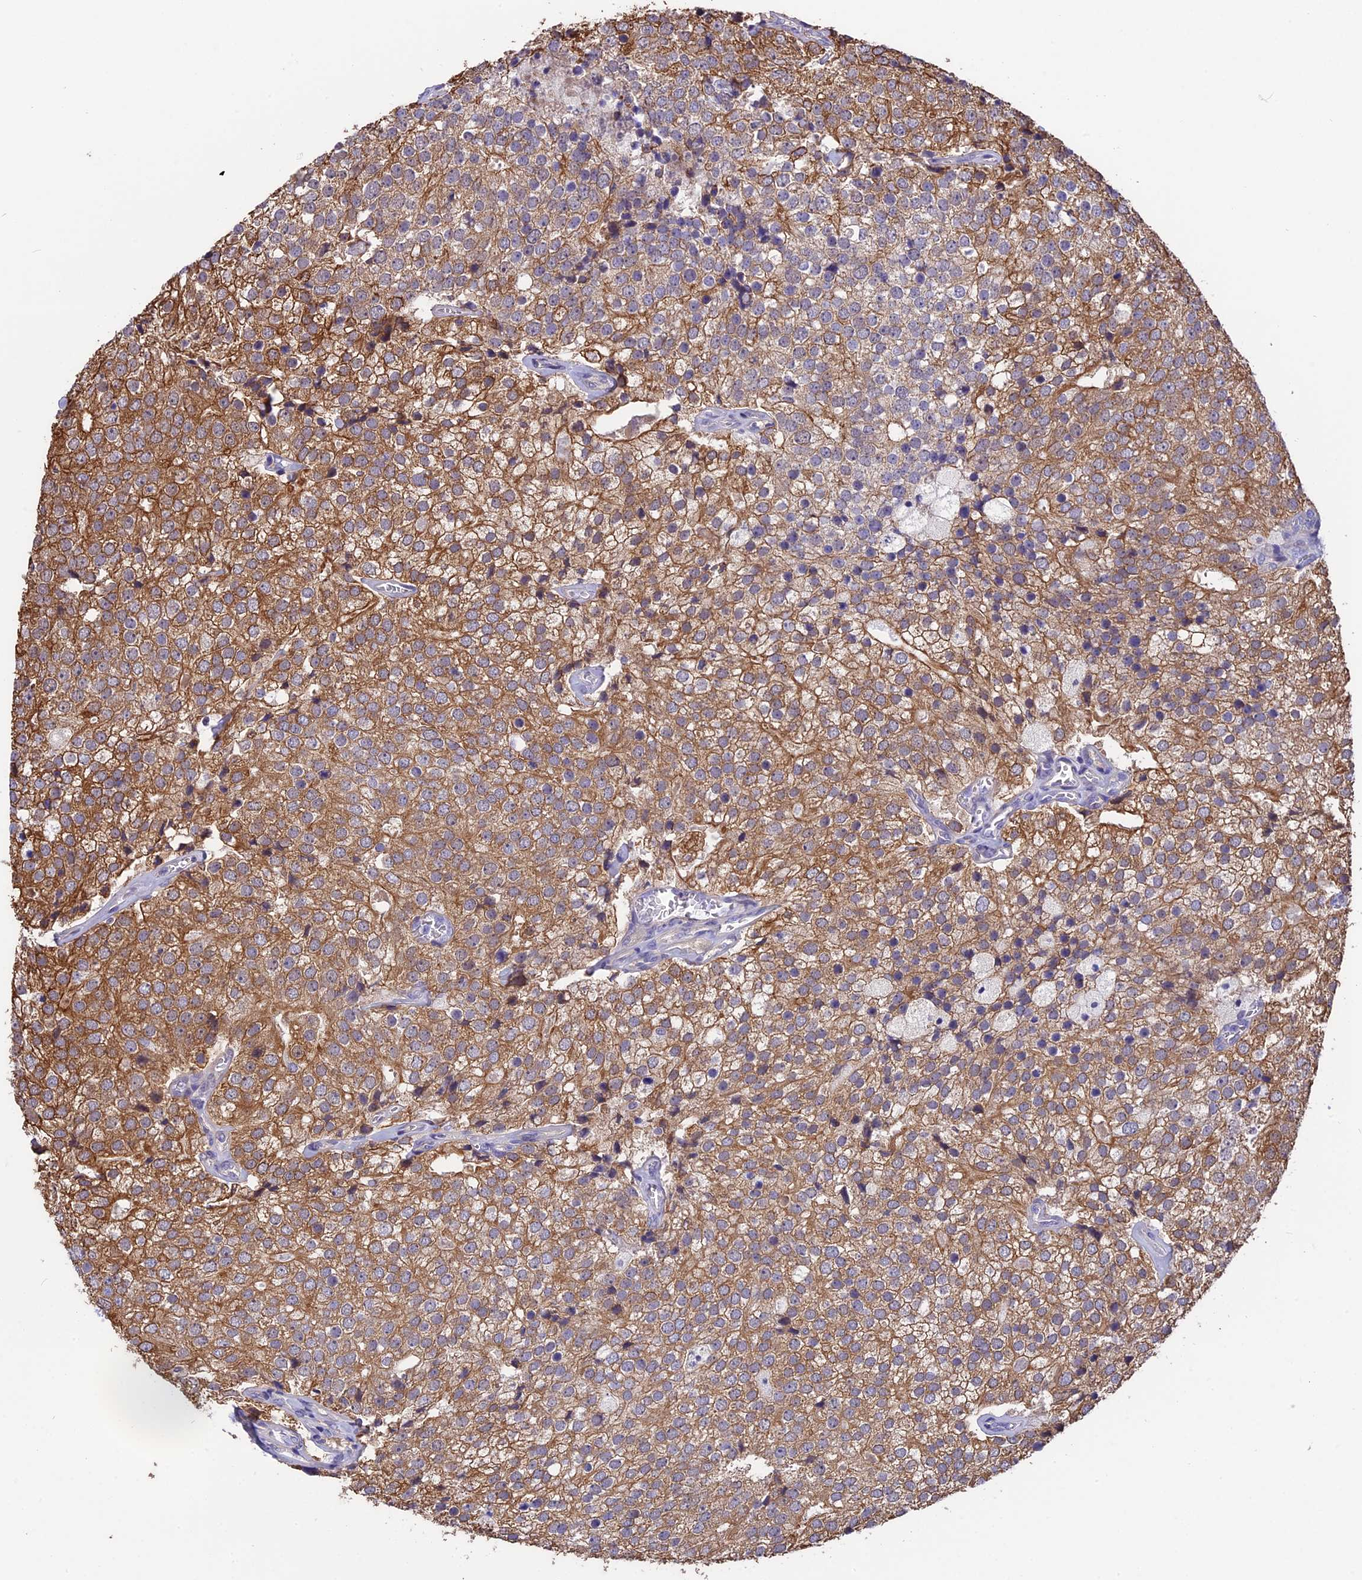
{"staining": {"intensity": "moderate", "quantity": ">75%", "location": "cytoplasmic/membranous"}, "tissue": "prostate cancer", "cell_type": "Tumor cells", "image_type": "cancer", "snomed": [{"axis": "morphology", "description": "Adenocarcinoma, High grade"}, {"axis": "topography", "description": "Prostate"}], "caption": "Protein analysis of prostate cancer tissue displays moderate cytoplasmic/membranous positivity in approximately >75% of tumor cells.", "gene": "STUB1", "patient": {"sex": "male", "age": 49}}